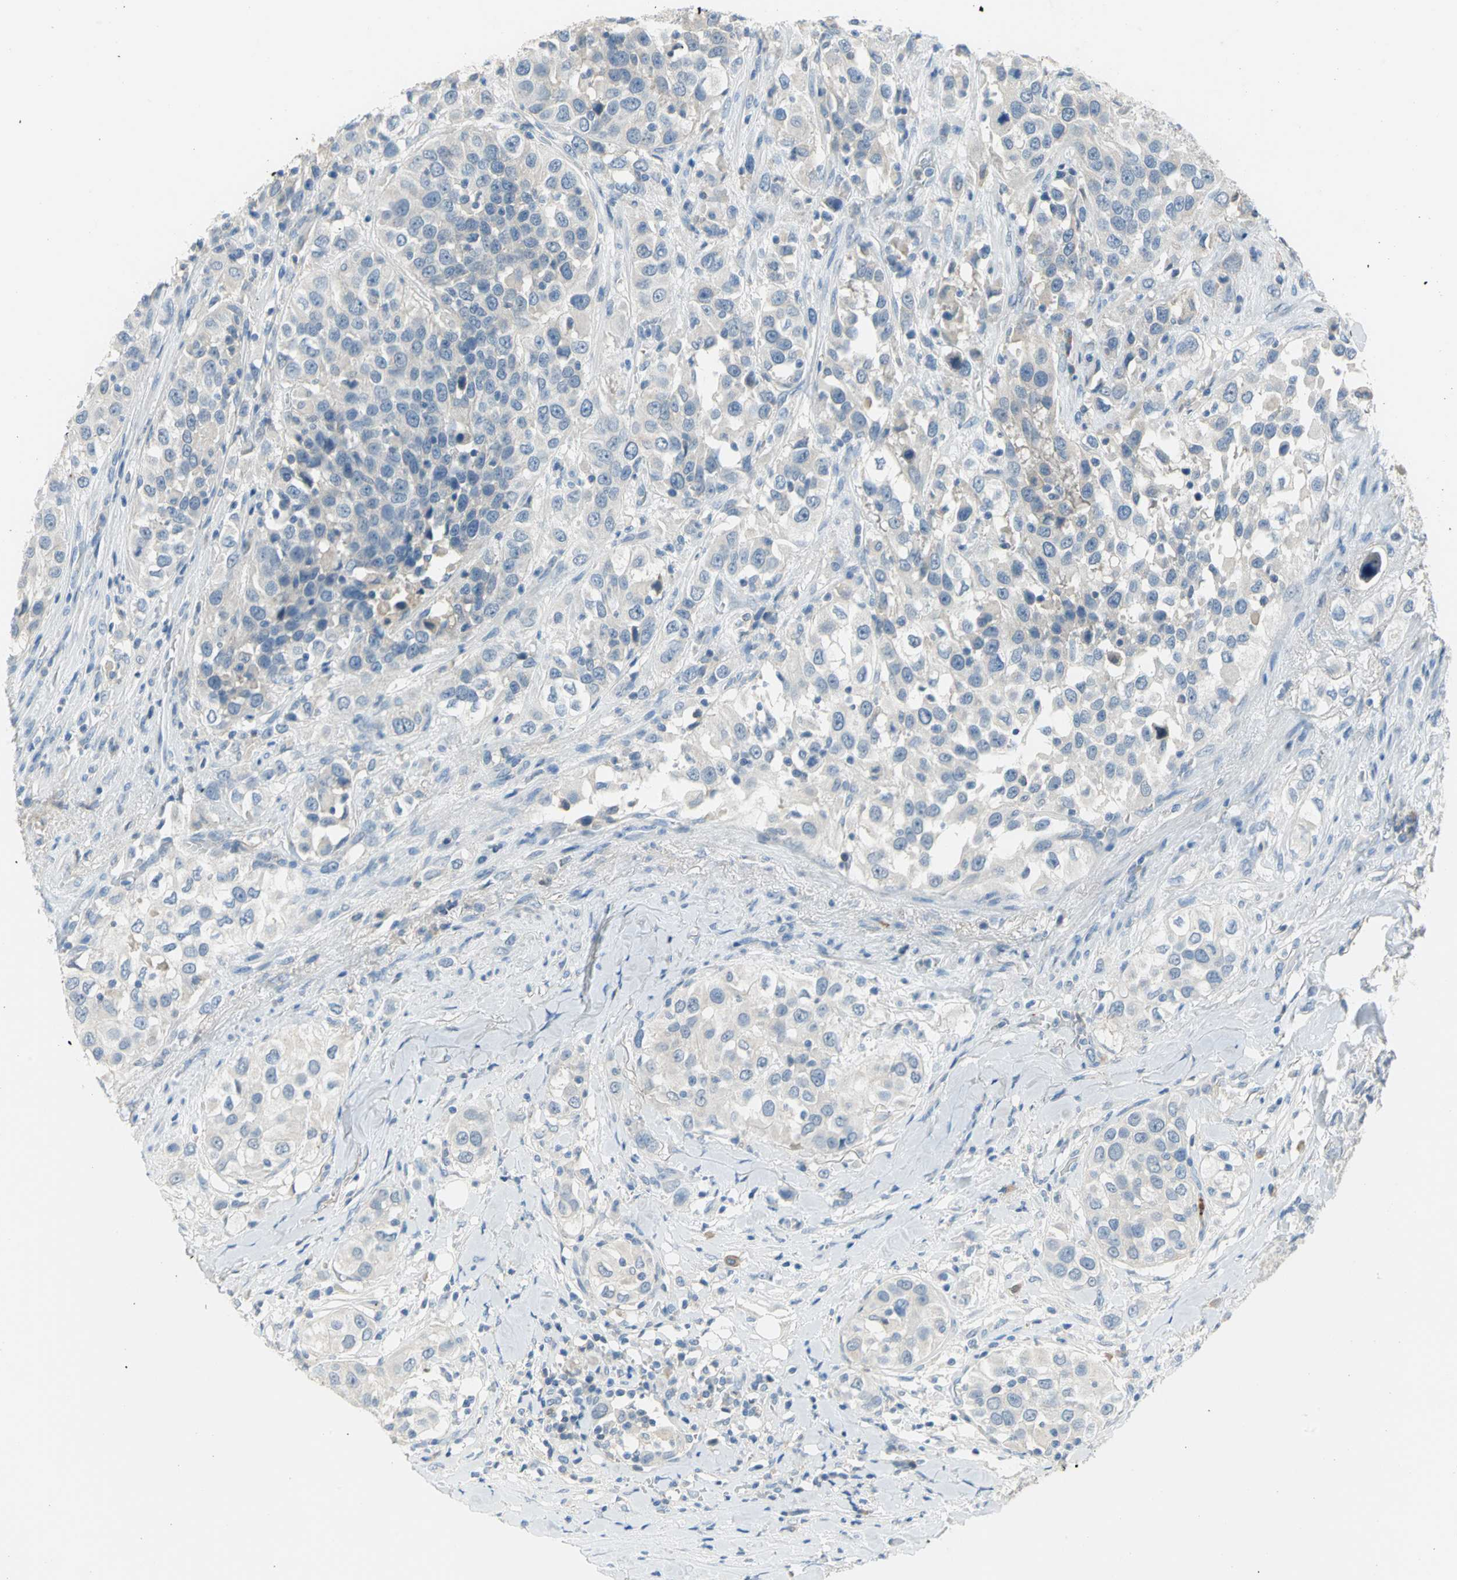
{"staining": {"intensity": "negative", "quantity": "none", "location": "none"}, "tissue": "urothelial cancer", "cell_type": "Tumor cells", "image_type": "cancer", "snomed": [{"axis": "morphology", "description": "Urothelial carcinoma, High grade"}, {"axis": "topography", "description": "Urinary bladder"}], "caption": "Immunohistochemical staining of human high-grade urothelial carcinoma demonstrates no significant staining in tumor cells.", "gene": "ZIC1", "patient": {"sex": "female", "age": 80}}